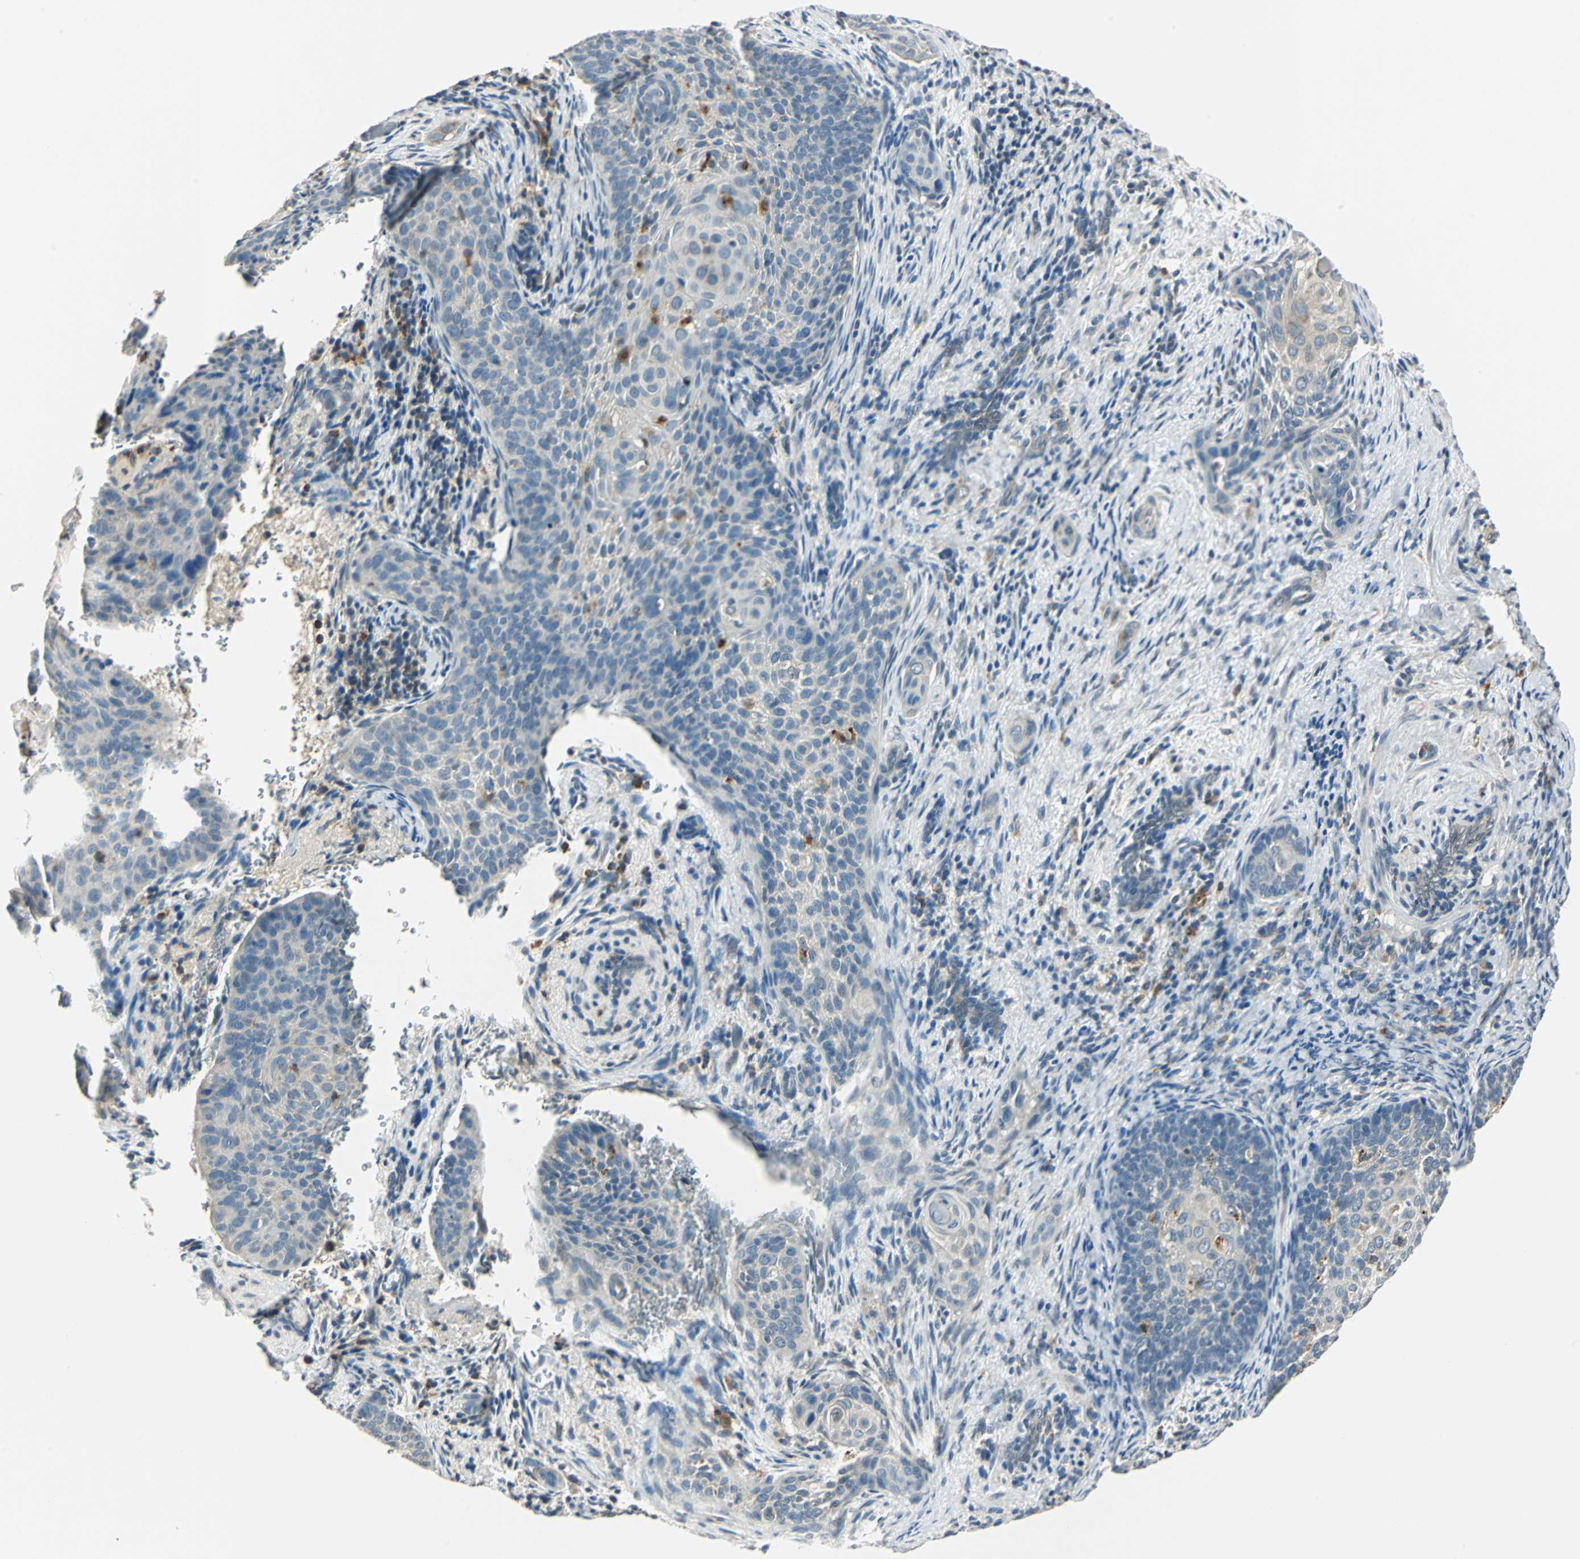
{"staining": {"intensity": "negative", "quantity": "none", "location": "none"}, "tissue": "cervical cancer", "cell_type": "Tumor cells", "image_type": "cancer", "snomed": [{"axis": "morphology", "description": "Squamous cell carcinoma, NOS"}, {"axis": "topography", "description": "Cervix"}], "caption": "Squamous cell carcinoma (cervical) was stained to show a protein in brown. There is no significant positivity in tumor cells. (DAB (3,3'-diaminobenzidine) IHC, high magnification).", "gene": "NIT1", "patient": {"sex": "female", "age": 33}}